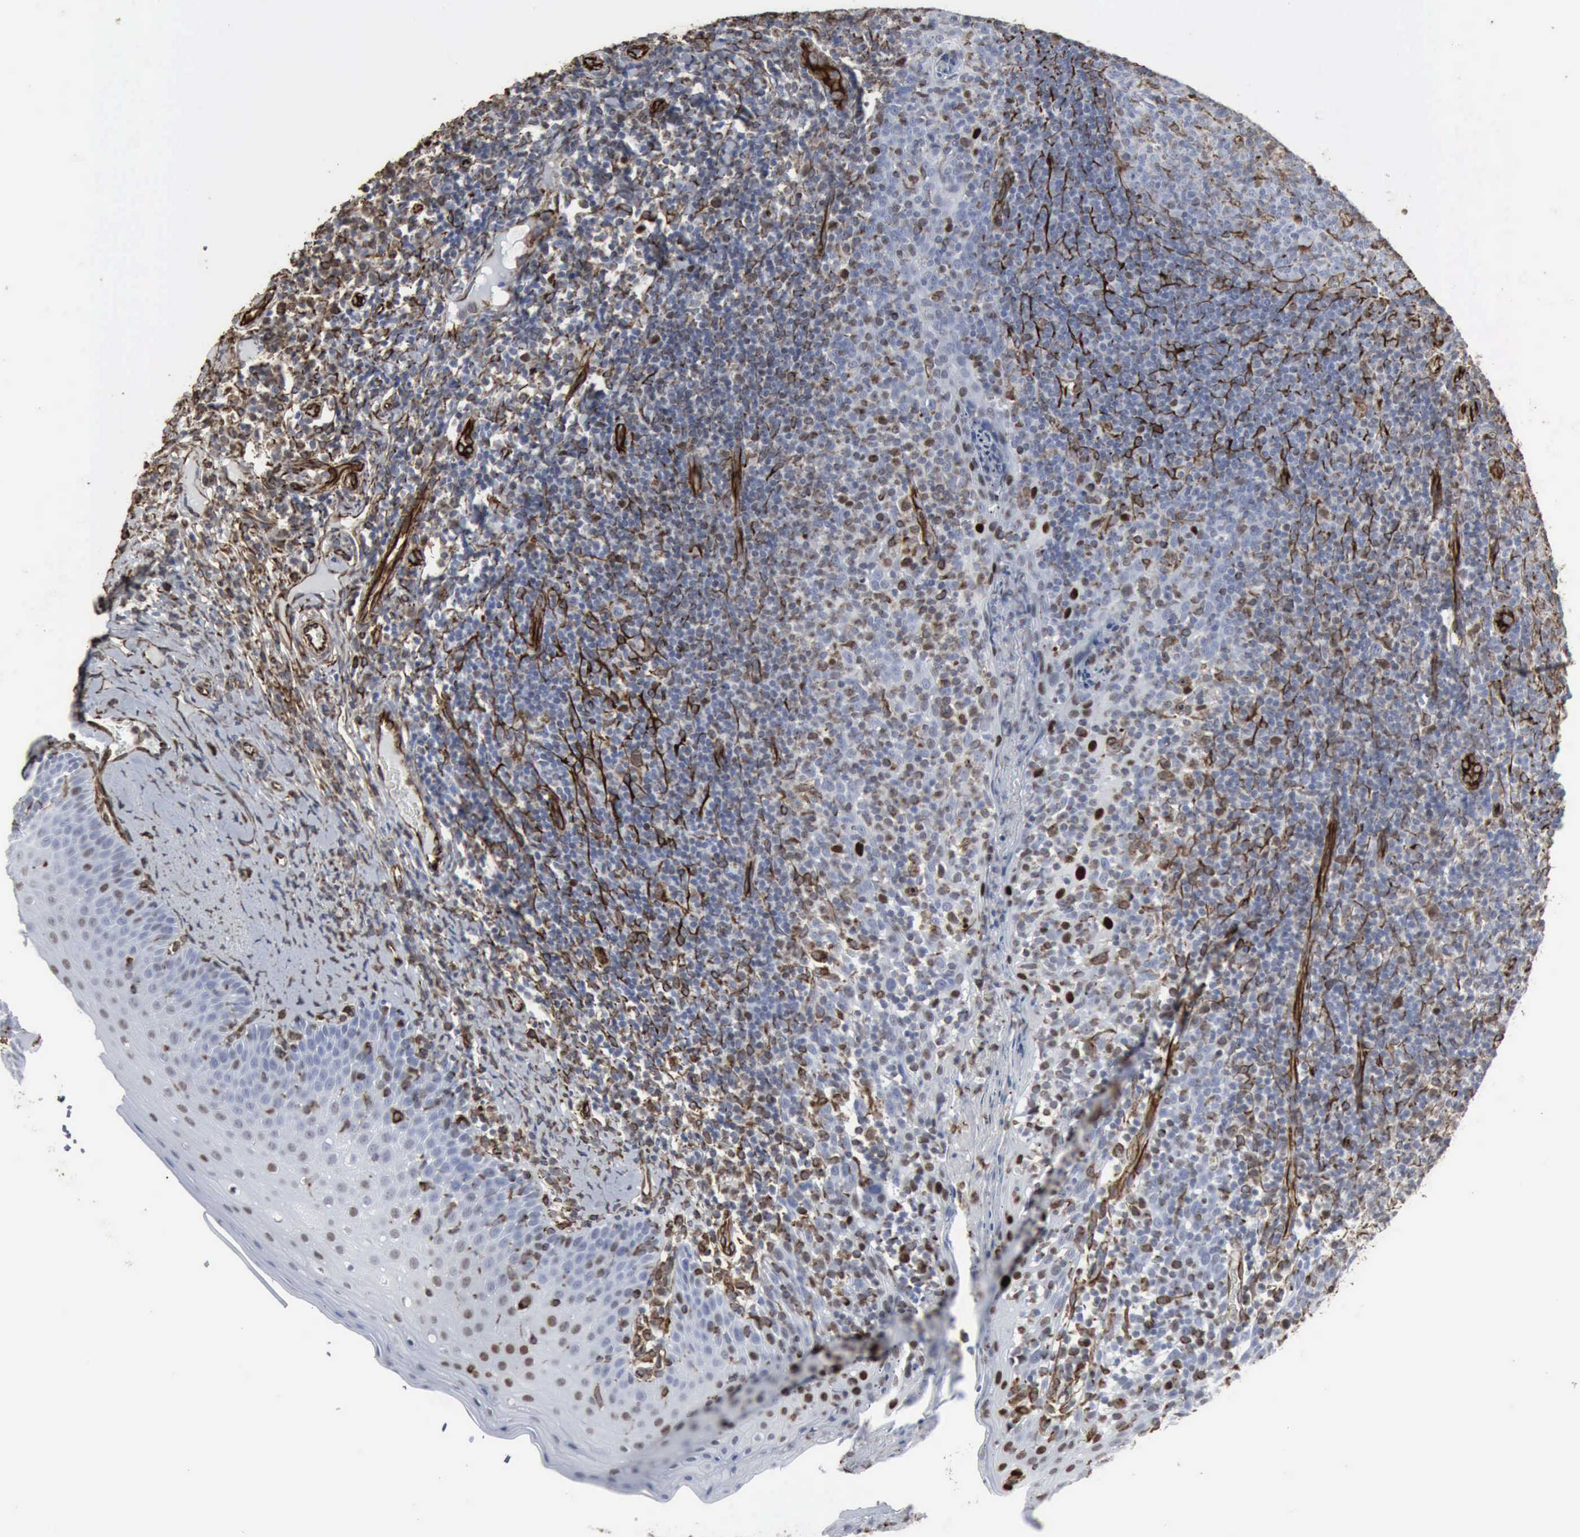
{"staining": {"intensity": "moderate", "quantity": "<25%", "location": "cytoplasmic/membranous,nuclear"}, "tissue": "tonsil", "cell_type": "Germinal center cells", "image_type": "normal", "snomed": [{"axis": "morphology", "description": "Normal tissue, NOS"}, {"axis": "topography", "description": "Tonsil"}], "caption": "Tonsil stained with DAB immunohistochemistry (IHC) shows low levels of moderate cytoplasmic/membranous,nuclear expression in about <25% of germinal center cells.", "gene": "CCNE1", "patient": {"sex": "male", "age": 6}}